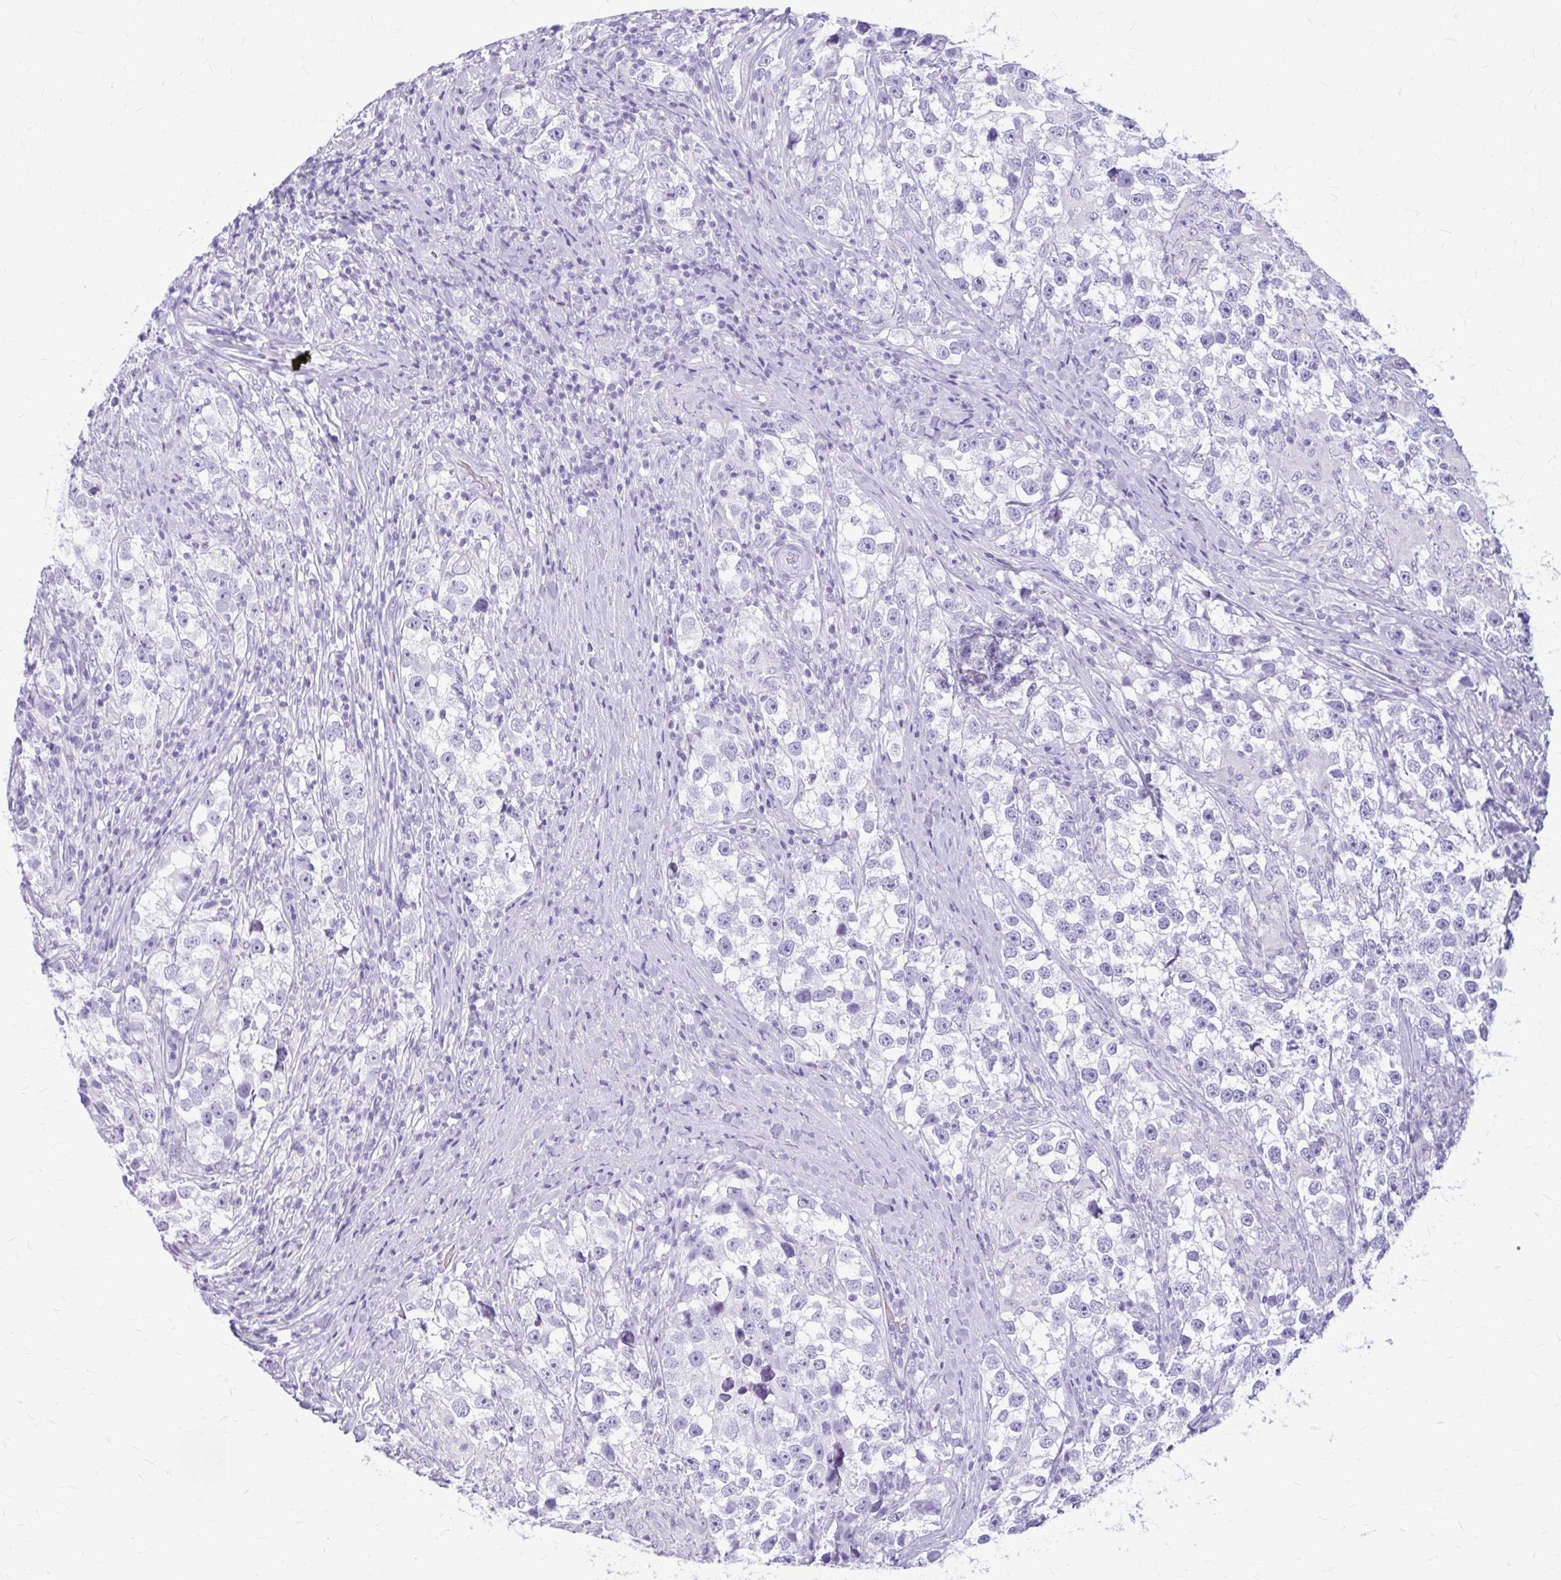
{"staining": {"intensity": "negative", "quantity": "none", "location": "none"}, "tissue": "testis cancer", "cell_type": "Tumor cells", "image_type": "cancer", "snomed": [{"axis": "morphology", "description": "Seminoma, NOS"}, {"axis": "topography", "description": "Testis"}], "caption": "An immunohistochemistry histopathology image of testis cancer (seminoma) is shown. There is no staining in tumor cells of testis cancer (seminoma). (Immunohistochemistry (ihc), brightfield microscopy, high magnification).", "gene": "KLHDC7A", "patient": {"sex": "male", "age": 46}}